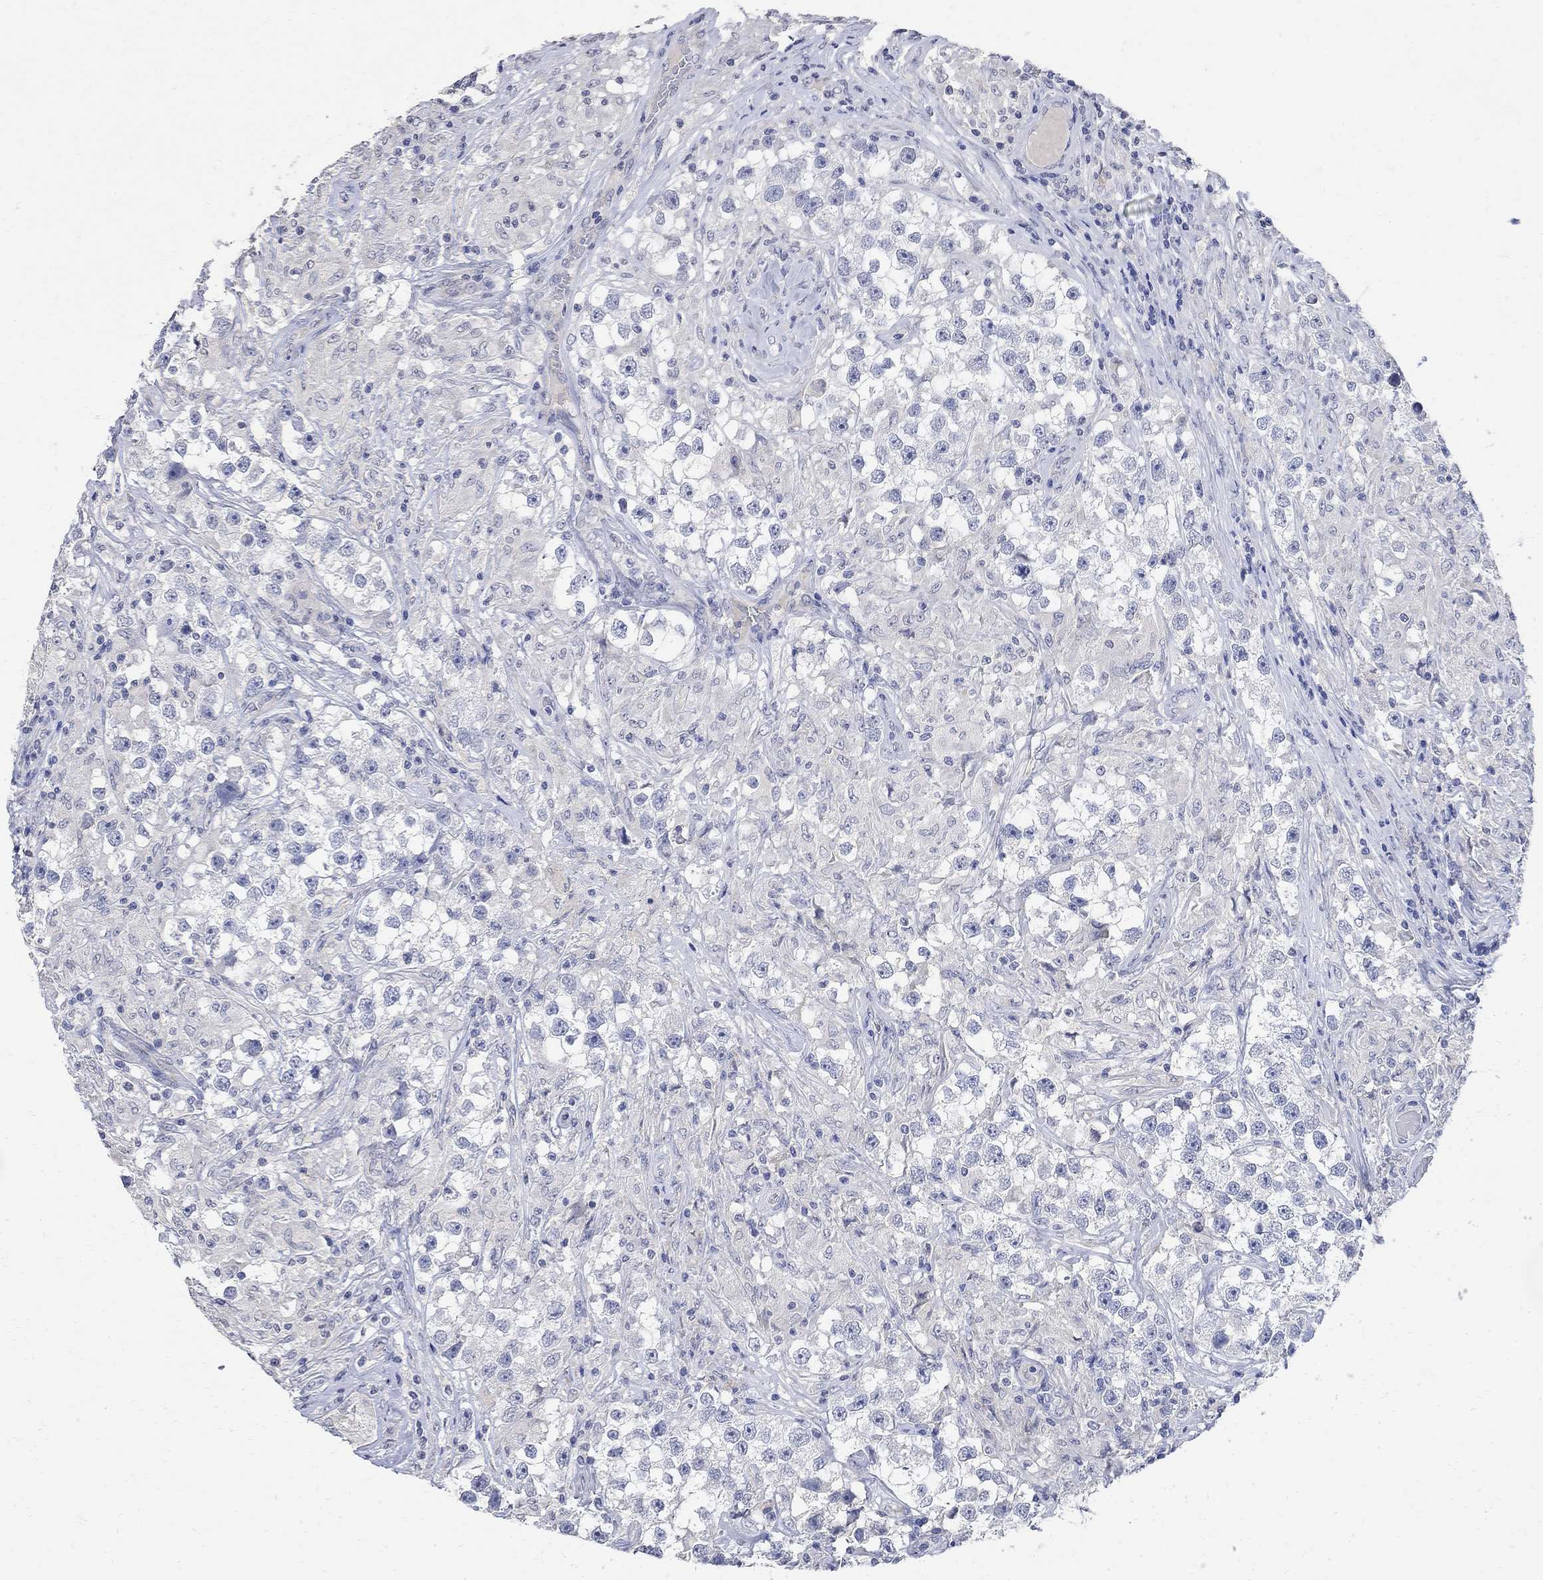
{"staining": {"intensity": "negative", "quantity": "none", "location": "none"}, "tissue": "testis cancer", "cell_type": "Tumor cells", "image_type": "cancer", "snomed": [{"axis": "morphology", "description": "Seminoma, NOS"}, {"axis": "topography", "description": "Testis"}], "caption": "Tumor cells are negative for brown protein staining in testis cancer (seminoma).", "gene": "TMEM169", "patient": {"sex": "male", "age": 46}}